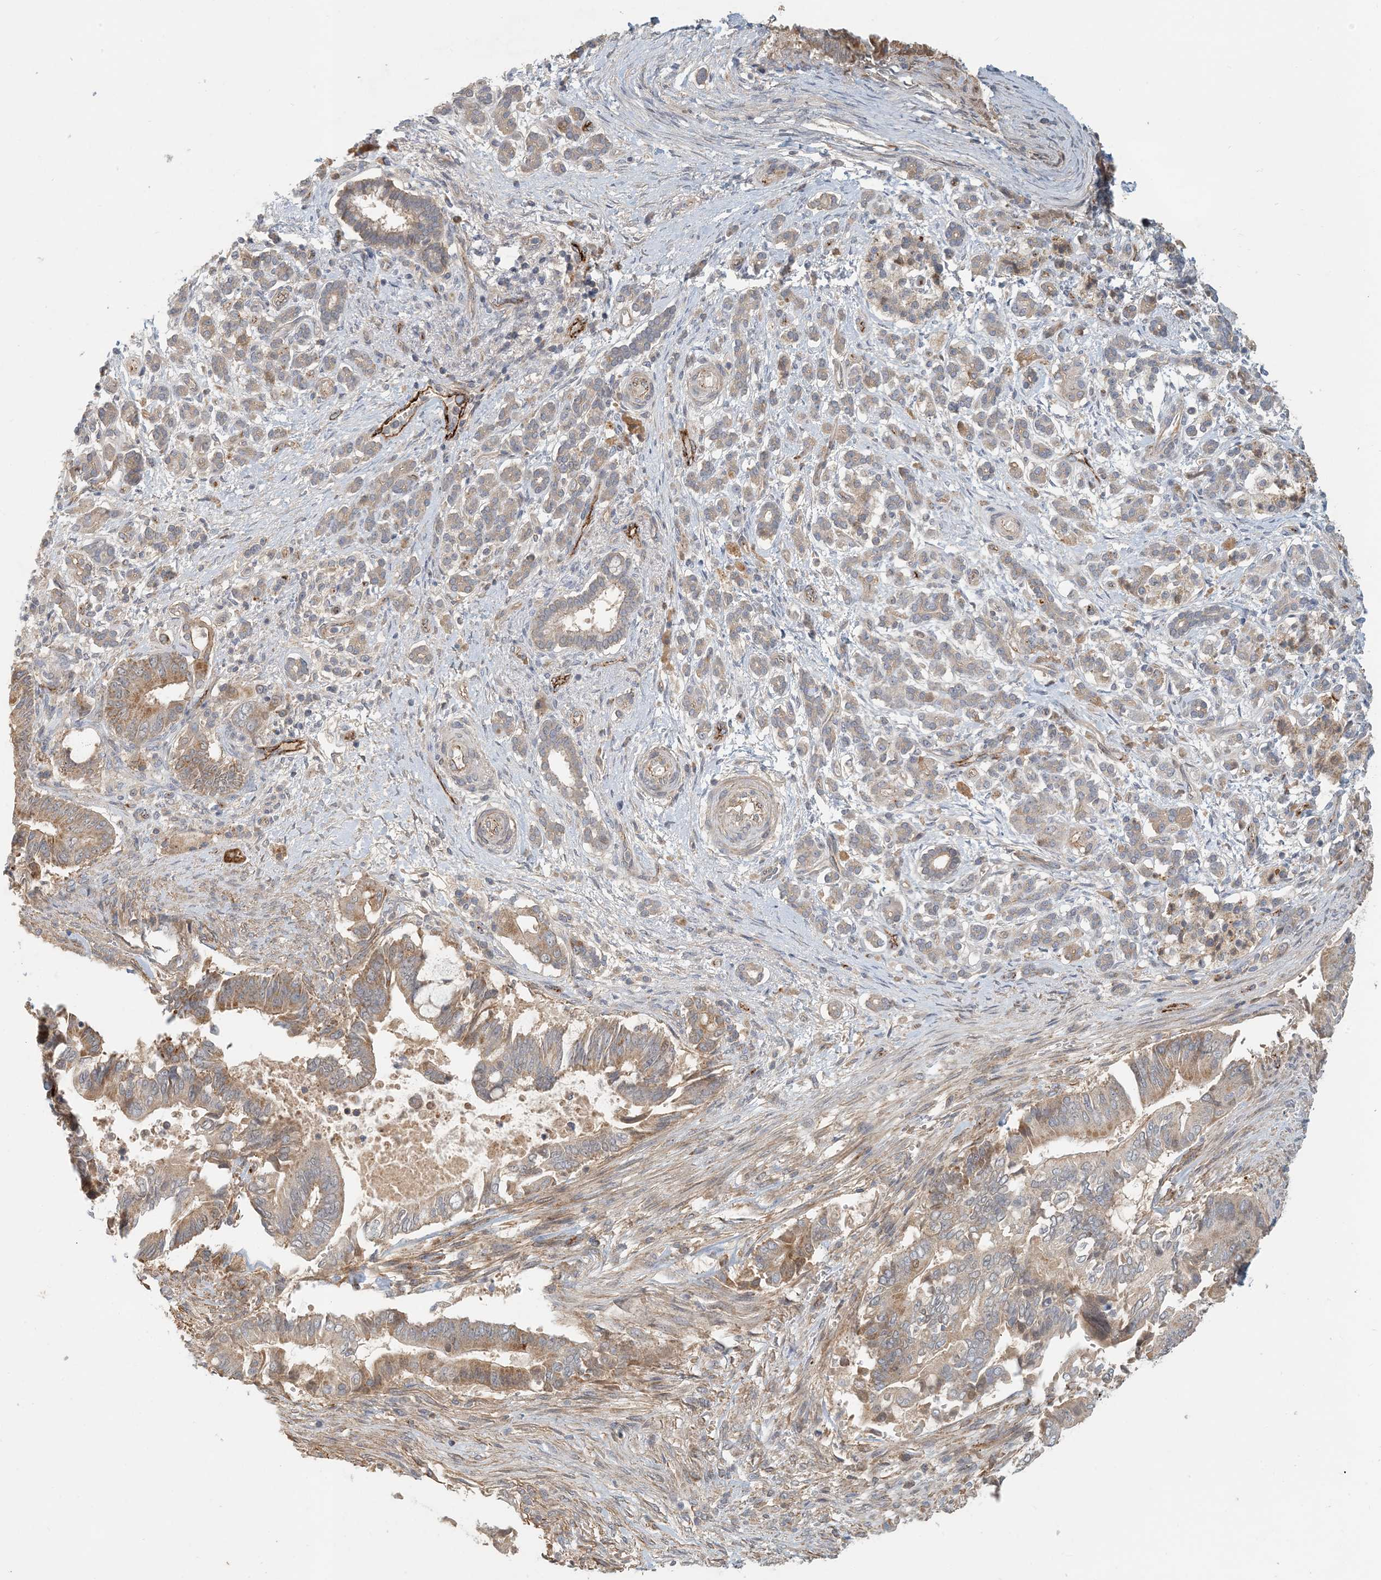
{"staining": {"intensity": "moderate", "quantity": ">75%", "location": "cytoplasmic/membranous"}, "tissue": "pancreatic cancer", "cell_type": "Tumor cells", "image_type": "cancer", "snomed": [{"axis": "morphology", "description": "Adenocarcinoma, NOS"}, {"axis": "topography", "description": "Pancreas"}], "caption": "Tumor cells demonstrate moderate cytoplasmic/membranous staining in about >75% of cells in pancreatic cancer (adenocarcinoma).", "gene": "ZBTB3", "patient": {"sex": "male", "age": 68}}